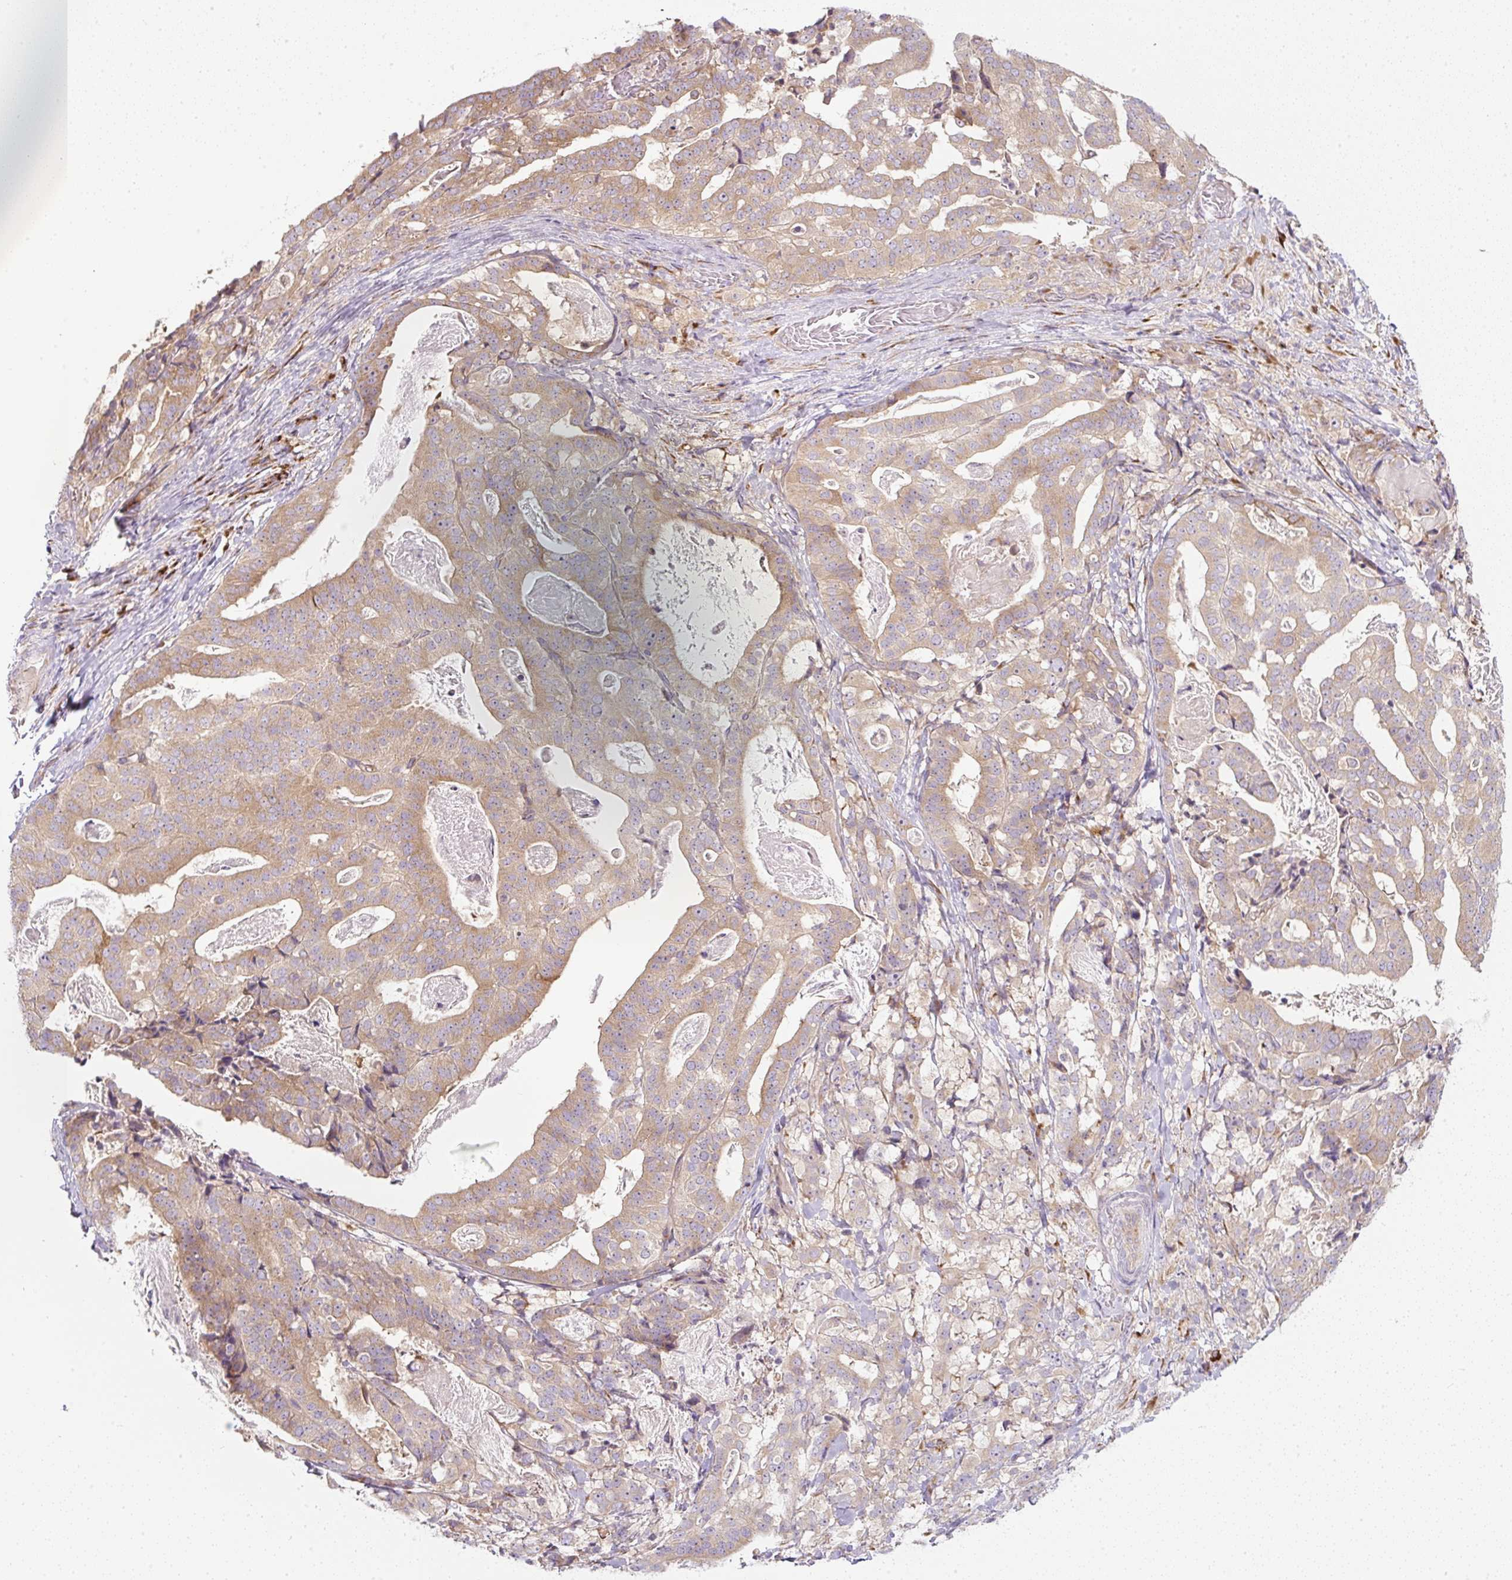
{"staining": {"intensity": "moderate", "quantity": ">75%", "location": "cytoplasmic/membranous"}, "tissue": "stomach cancer", "cell_type": "Tumor cells", "image_type": "cancer", "snomed": [{"axis": "morphology", "description": "Adenocarcinoma, NOS"}, {"axis": "topography", "description": "Stomach"}], "caption": "Immunohistochemistry (IHC) staining of stomach adenocarcinoma, which shows medium levels of moderate cytoplasmic/membranous positivity in approximately >75% of tumor cells indicating moderate cytoplasmic/membranous protein positivity. The staining was performed using DAB (brown) for protein detection and nuclei were counterstained in hematoxylin (blue).", "gene": "MLX", "patient": {"sex": "male", "age": 48}}